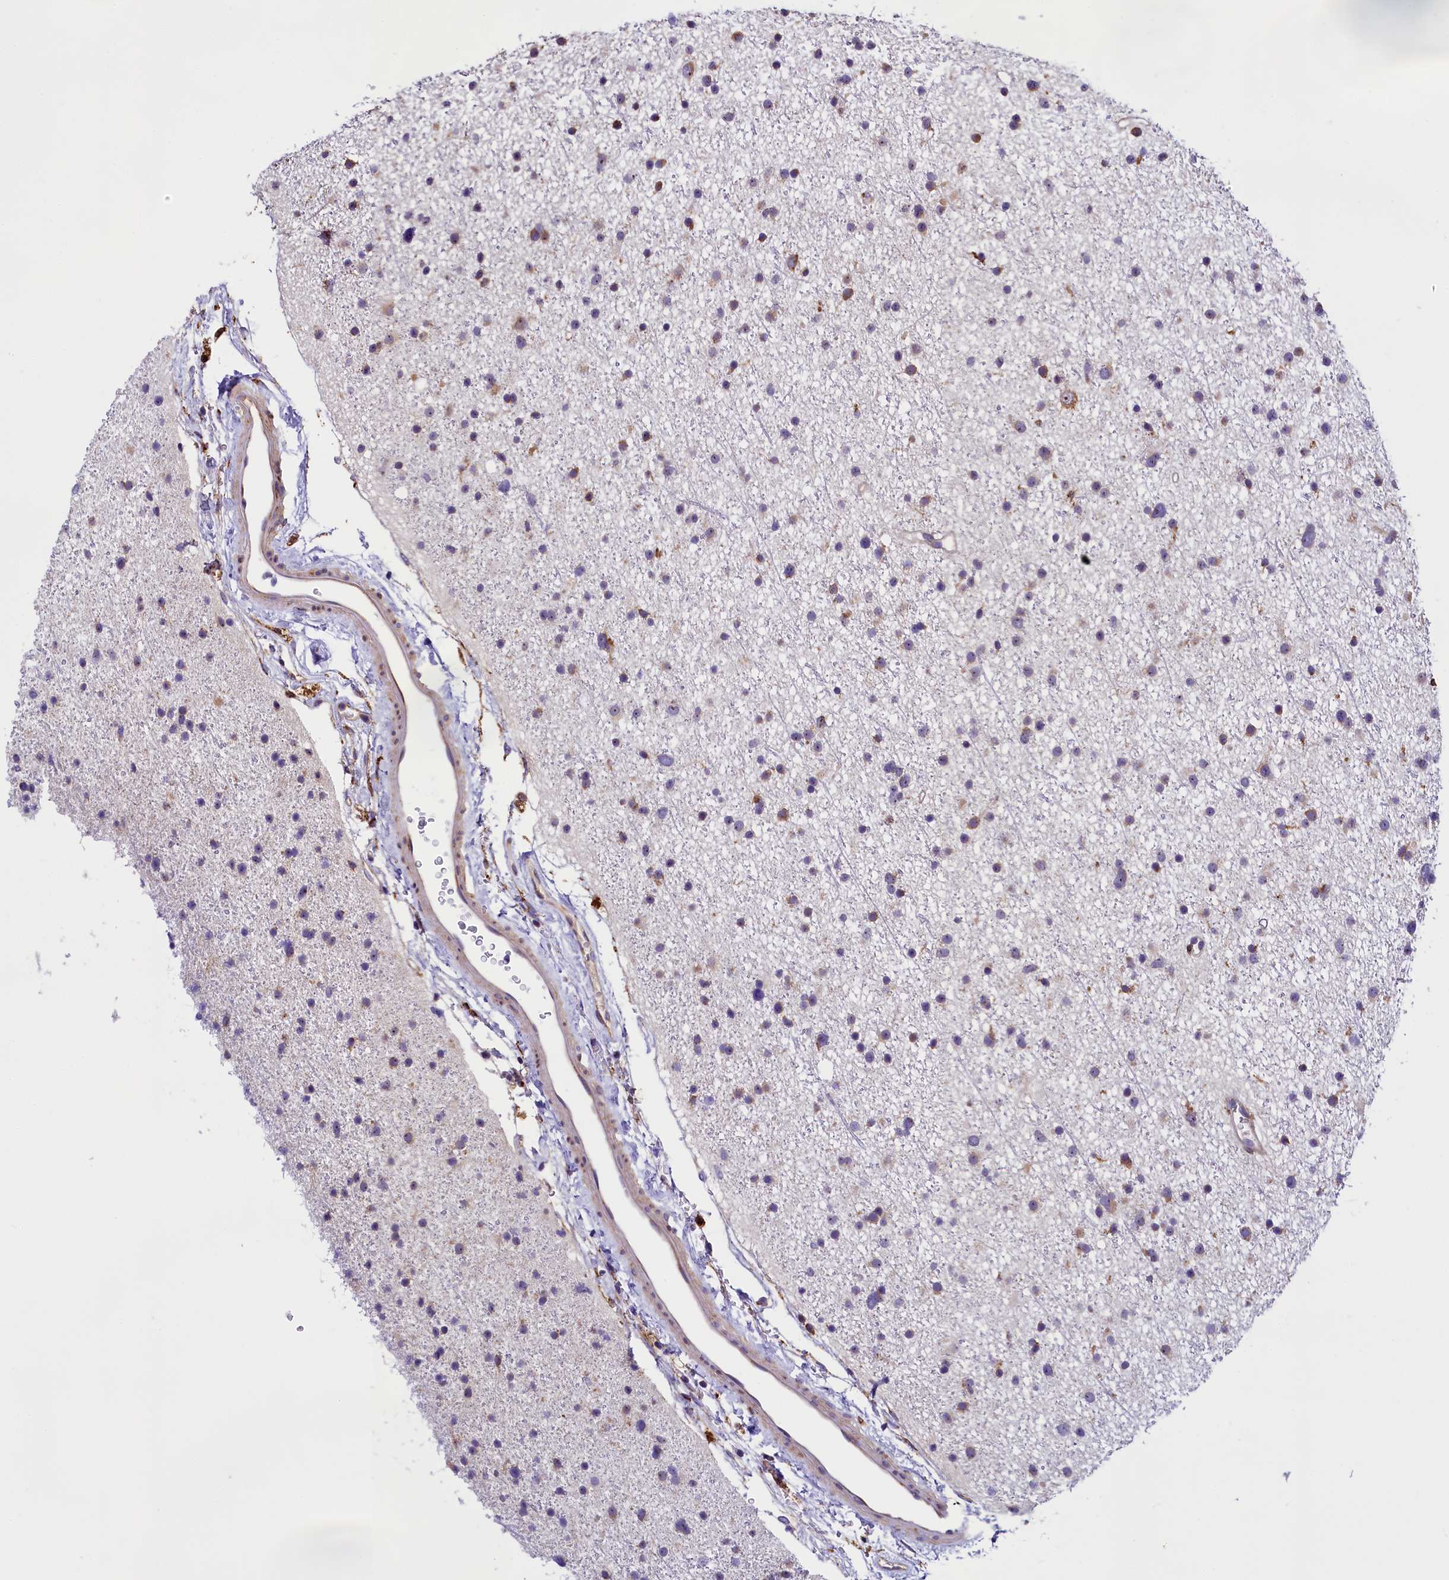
{"staining": {"intensity": "moderate", "quantity": "<25%", "location": "cytoplasmic/membranous"}, "tissue": "glioma", "cell_type": "Tumor cells", "image_type": "cancer", "snomed": [{"axis": "morphology", "description": "Glioma, malignant, Low grade"}, {"axis": "topography", "description": "Cerebral cortex"}], "caption": "A high-resolution micrograph shows IHC staining of glioma, which exhibits moderate cytoplasmic/membranous expression in about <25% of tumor cells.", "gene": "CAPS2", "patient": {"sex": "female", "age": 39}}